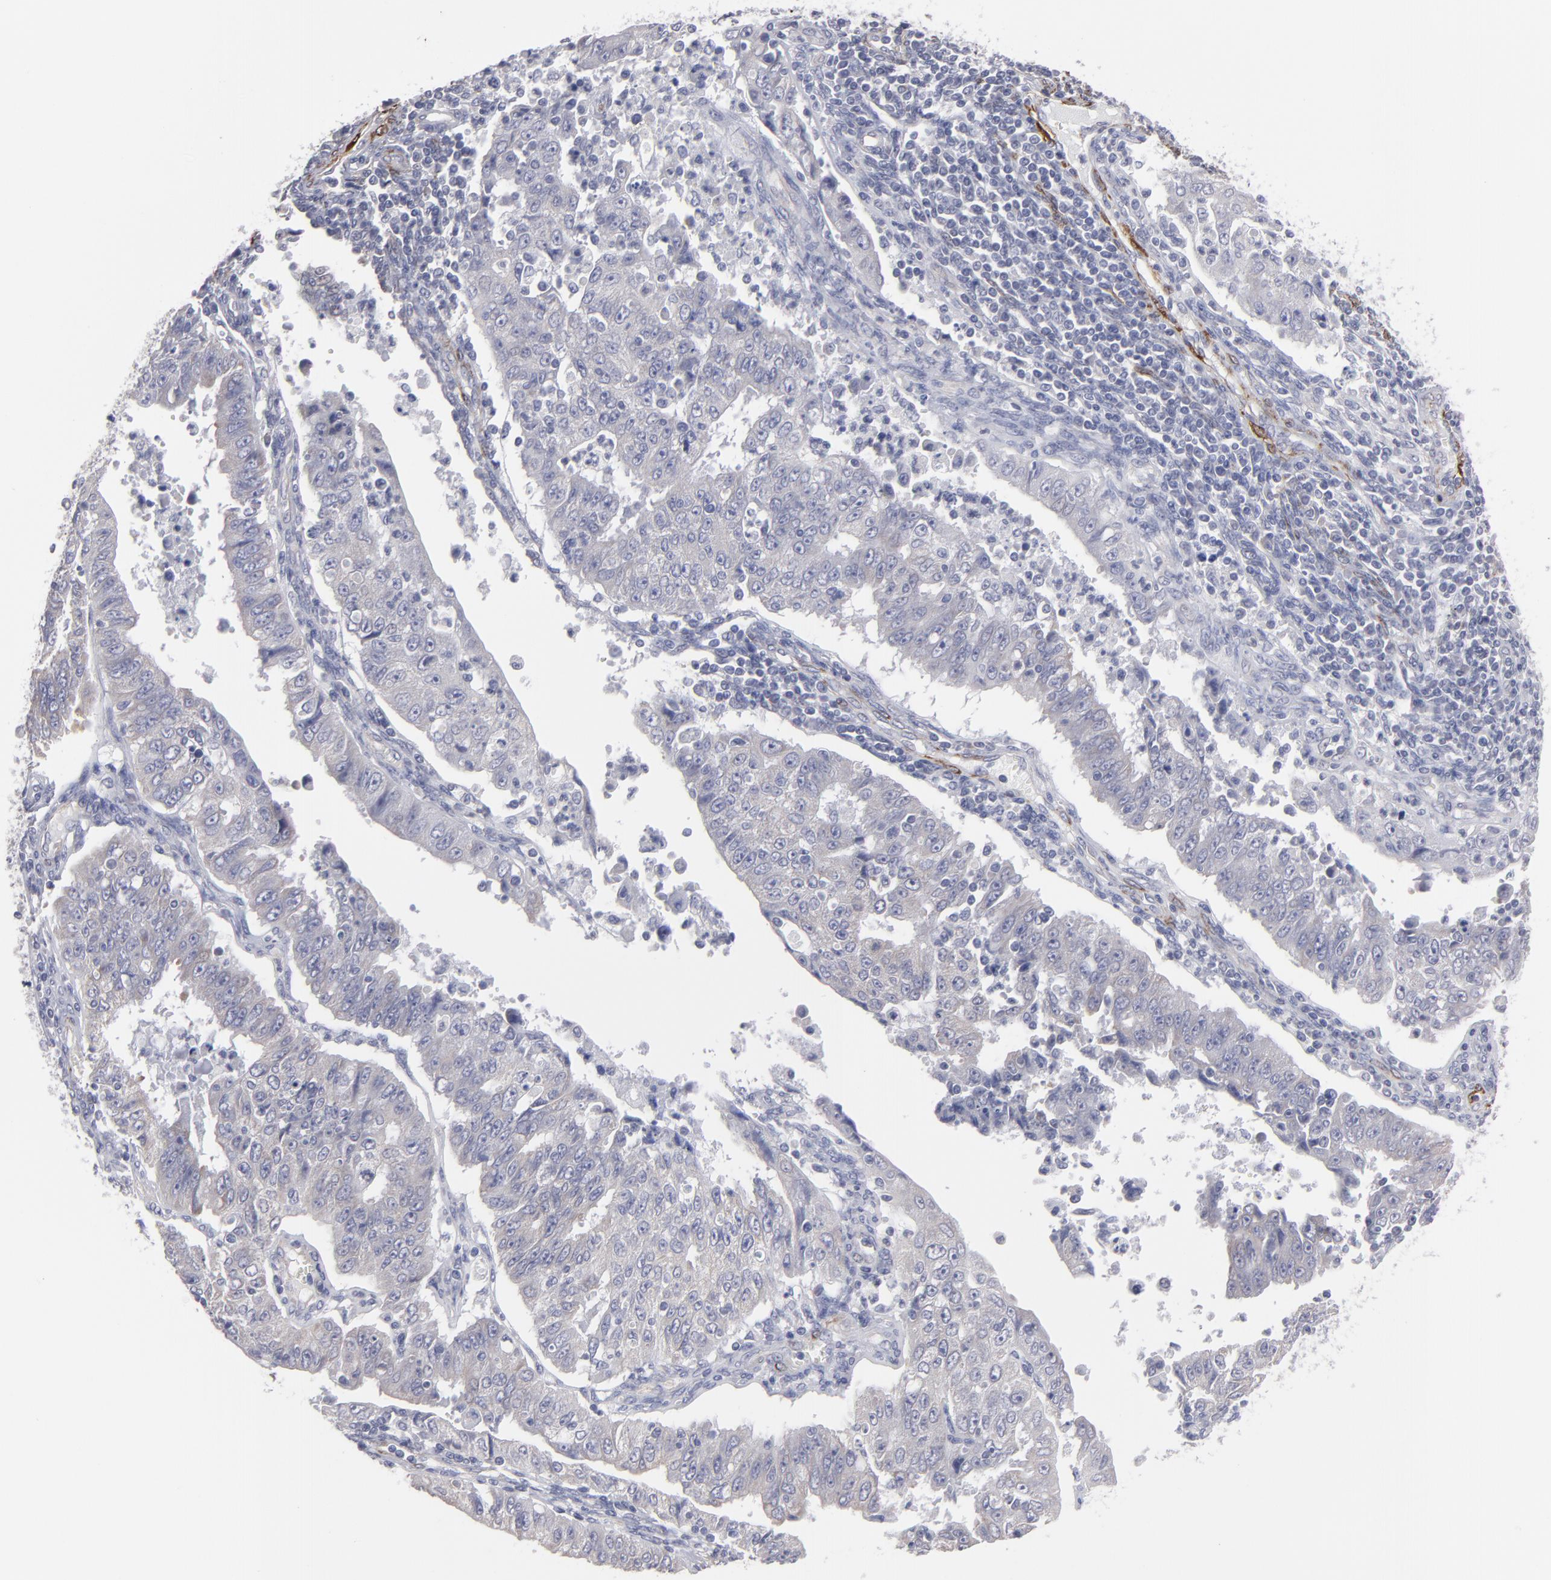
{"staining": {"intensity": "negative", "quantity": "none", "location": "none"}, "tissue": "endometrial cancer", "cell_type": "Tumor cells", "image_type": "cancer", "snomed": [{"axis": "morphology", "description": "Adenocarcinoma, NOS"}, {"axis": "topography", "description": "Endometrium"}], "caption": "The micrograph demonstrates no staining of tumor cells in endometrial cancer. (Immunohistochemistry, brightfield microscopy, high magnification).", "gene": "SLMAP", "patient": {"sex": "female", "age": 42}}